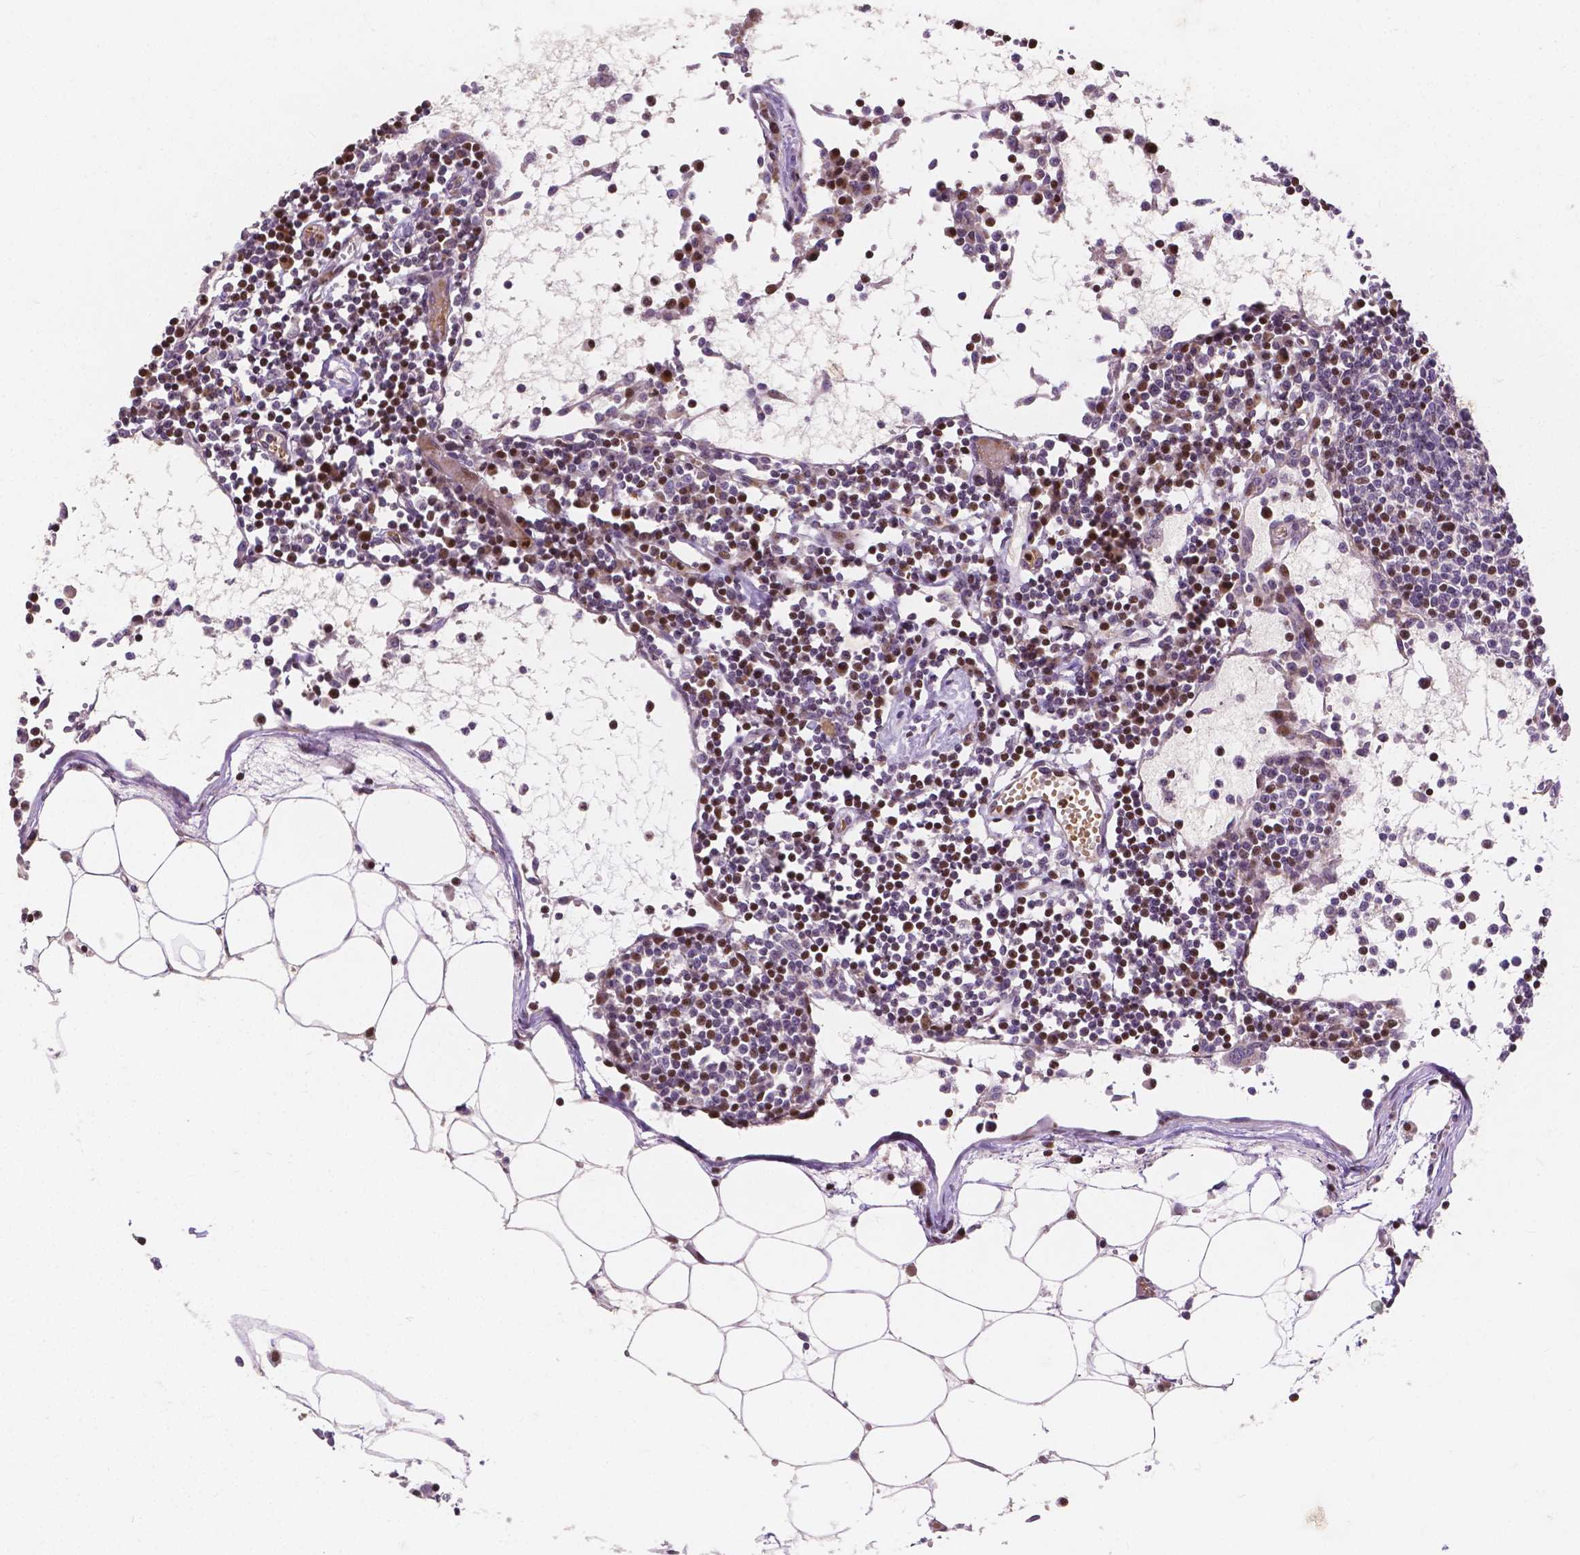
{"staining": {"intensity": "negative", "quantity": "none", "location": "none"}, "tissue": "lymph node", "cell_type": "Germinal center cells", "image_type": "normal", "snomed": [{"axis": "morphology", "description": "Normal tissue, NOS"}, {"axis": "topography", "description": "Lymph node"}], "caption": "Unremarkable lymph node was stained to show a protein in brown. There is no significant positivity in germinal center cells. (DAB (3,3'-diaminobenzidine) immunohistochemistry with hematoxylin counter stain).", "gene": "PTPN18", "patient": {"sex": "female", "age": 78}}